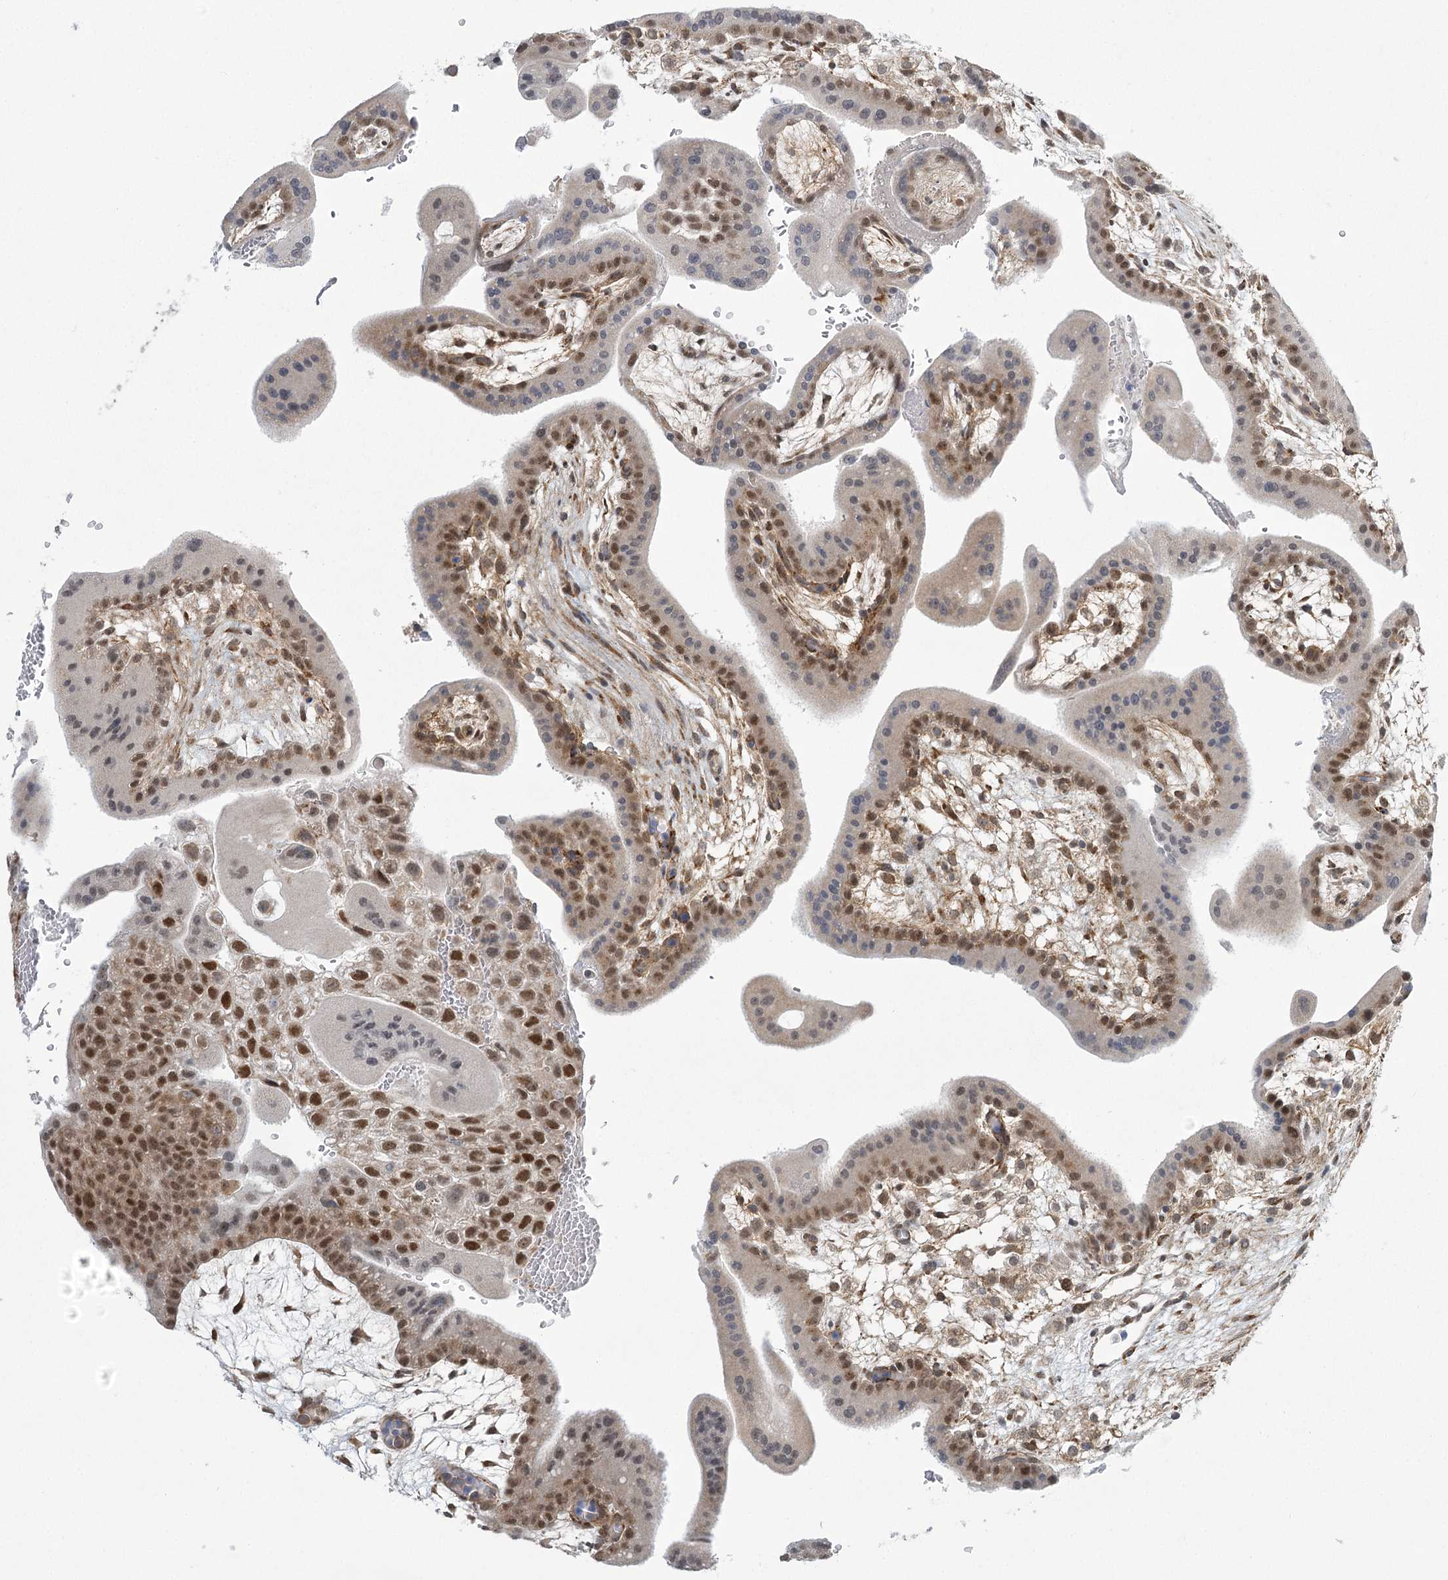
{"staining": {"intensity": "moderate", "quantity": "25%-75%", "location": "nuclear"}, "tissue": "placenta", "cell_type": "Trophoblastic cells", "image_type": "normal", "snomed": [{"axis": "morphology", "description": "Normal tissue, NOS"}, {"axis": "topography", "description": "Placenta"}], "caption": "Immunohistochemistry (IHC) of unremarkable human placenta demonstrates medium levels of moderate nuclear staining in approximately 25%-75% of trophoblastic cells.", "gene": "MED28", "patient": {"sex": "female", "age": 35}}